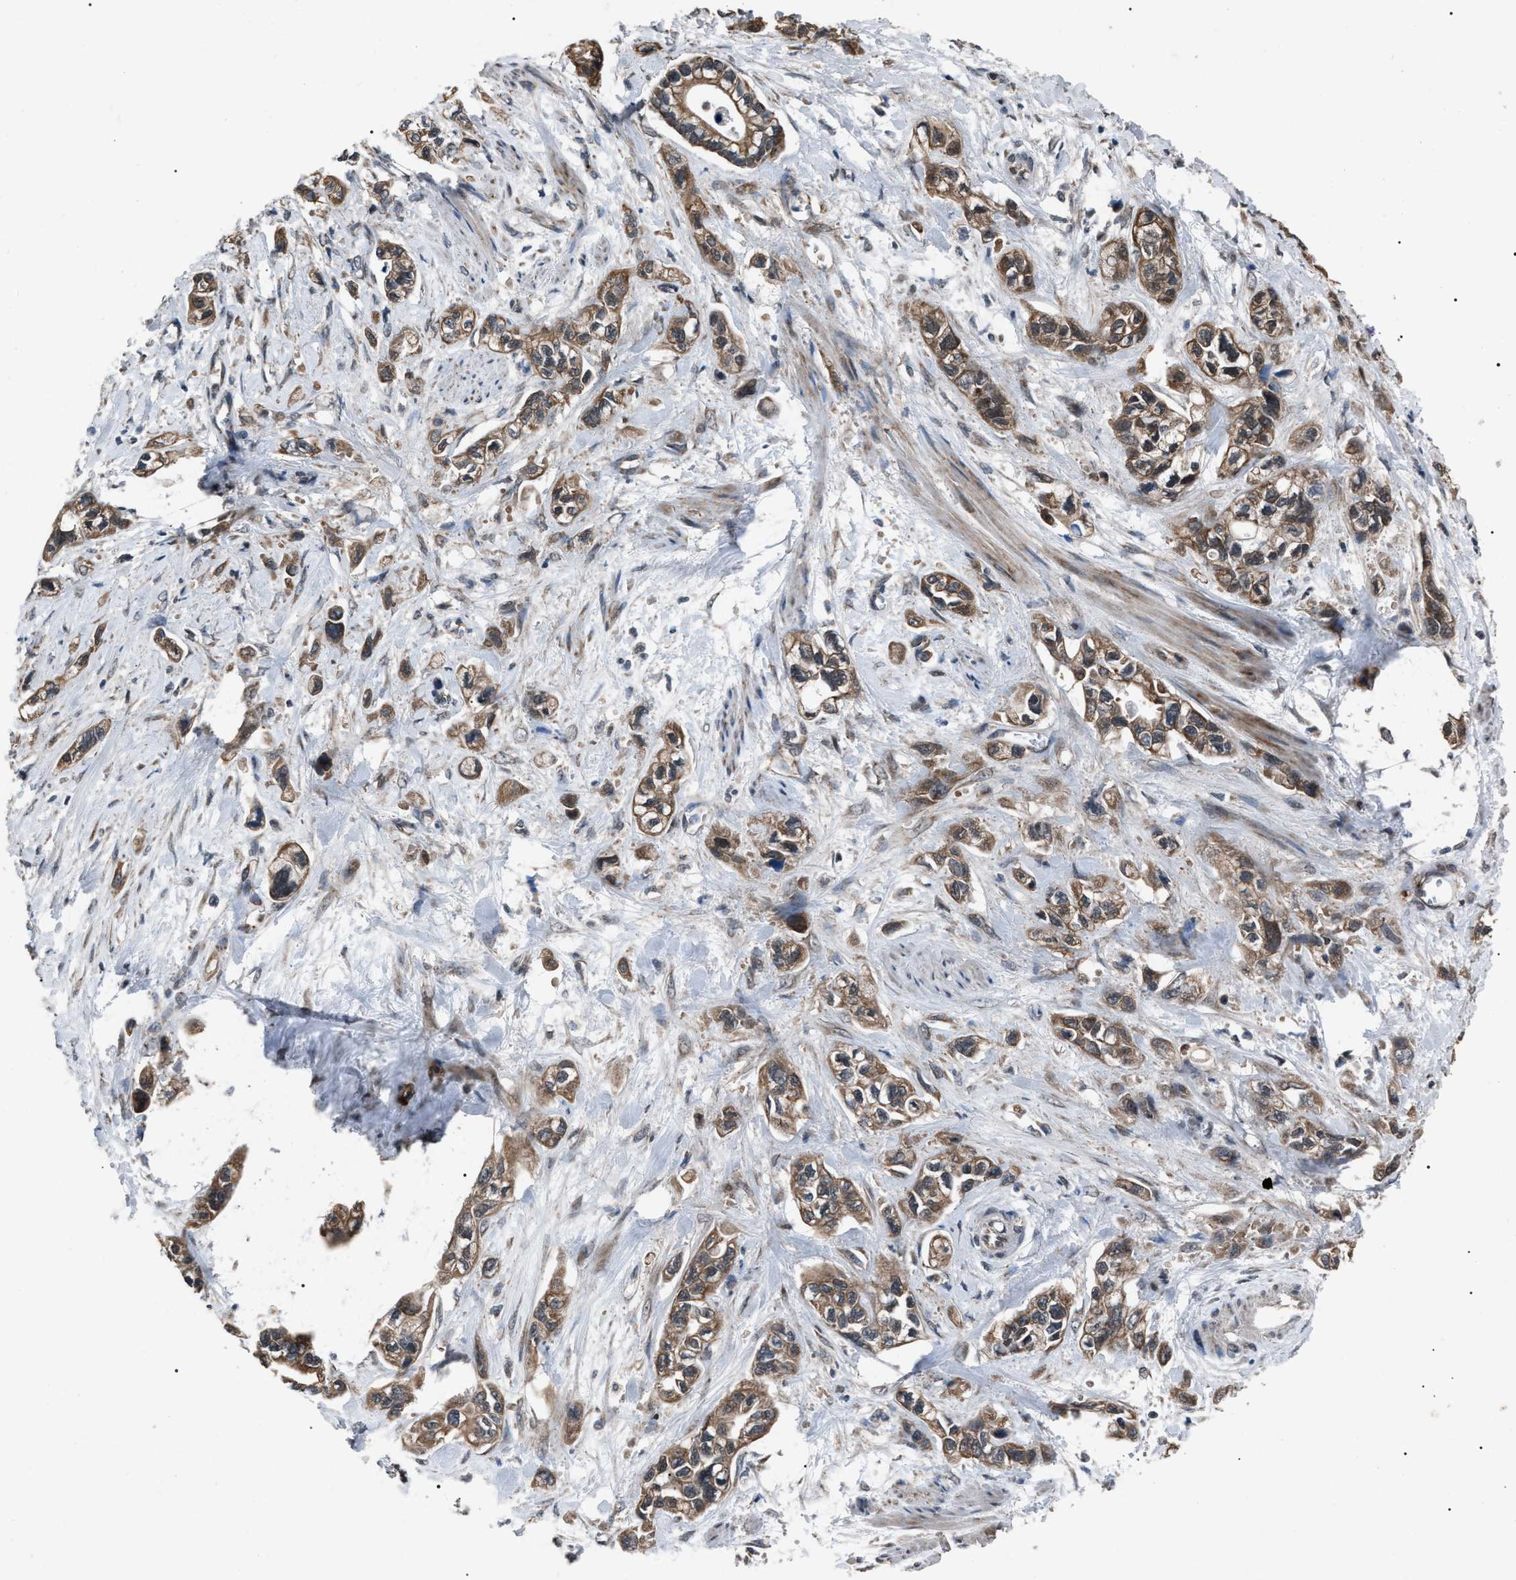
{"staining": {"intensity": "strong", "quantity": ">75%", "location": "cytoplasmic/membranous"}, "tissue": "pancreatic cancer", "cell_type": "Tumor cells", "image_type": "cancer", "snomed": [{"axis": "morphology", "description": "Adenocarcinoma, NOS"}, {"axis": "topography", "description": "Pancreas"}], "caption": "IHC (DAB (3,3'-diaminobenzidine)) staining of pancreatic cancer shows strong cytoplasmic/membranous protein positivity in approximately >75% of tumor cells. Nuclei are stained in blue.", "gene": "ZFAND2A", "patient": {"sex": "male", "age": 74}}